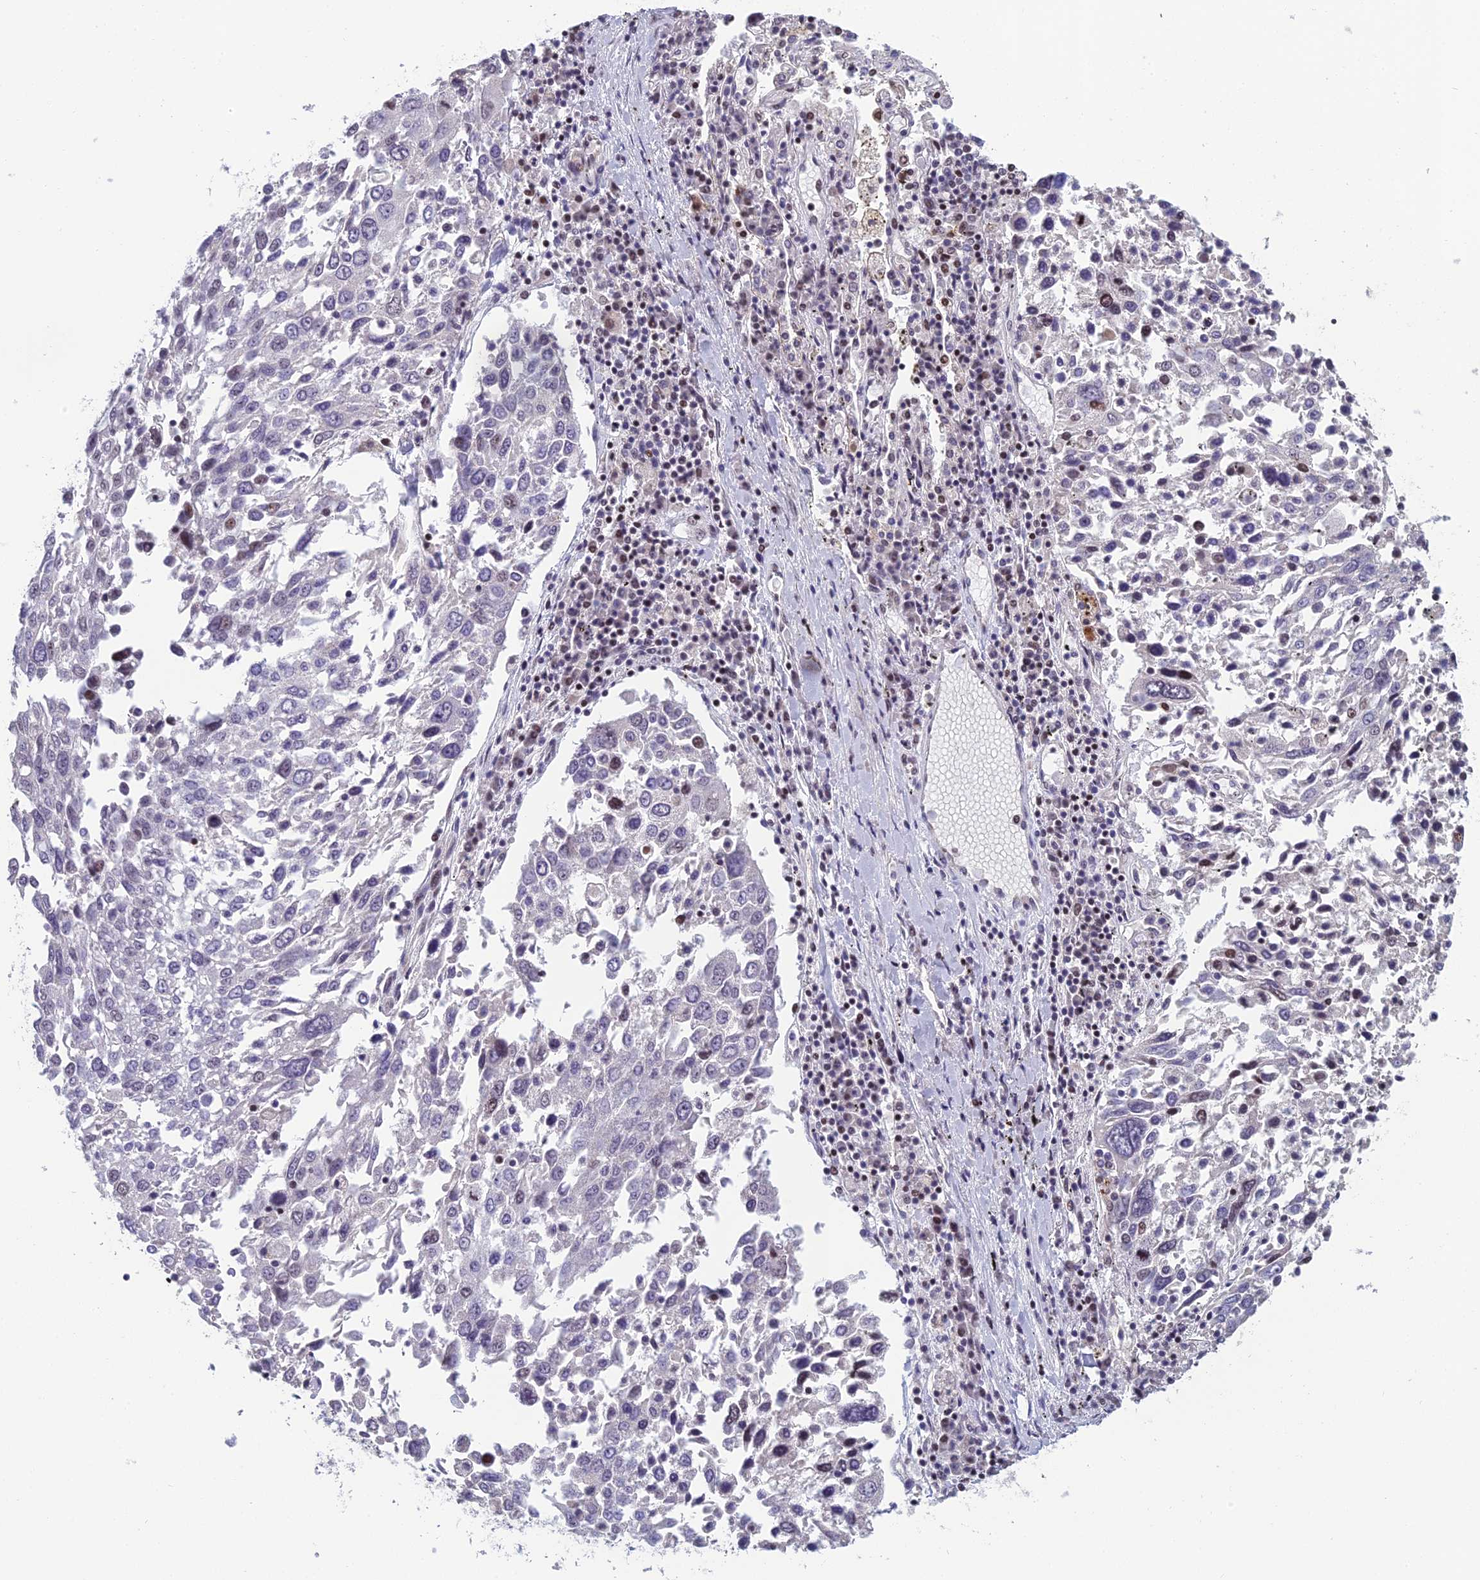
{"staining": {"intensity": "negative", "quantity": "none", "location": "none"}, "tissue": "lung cancer", "cell_type": "Tumor cells", "image_type": "cancer", "snomed": [{"axis": "morphology", "description": "Squamous cell carcinoma, NOS"}, {"axis": "topography", "description": "Lung"}], "caption": "This is a image of immunohistochemistry (IHC) staining of lung cancer (squamous cell carcinoma), which shows no expression in tumor cells. (DAB IHC, high magnification).", "gene": "RGS17", "patient": {"sex": "male", "age": 65}}